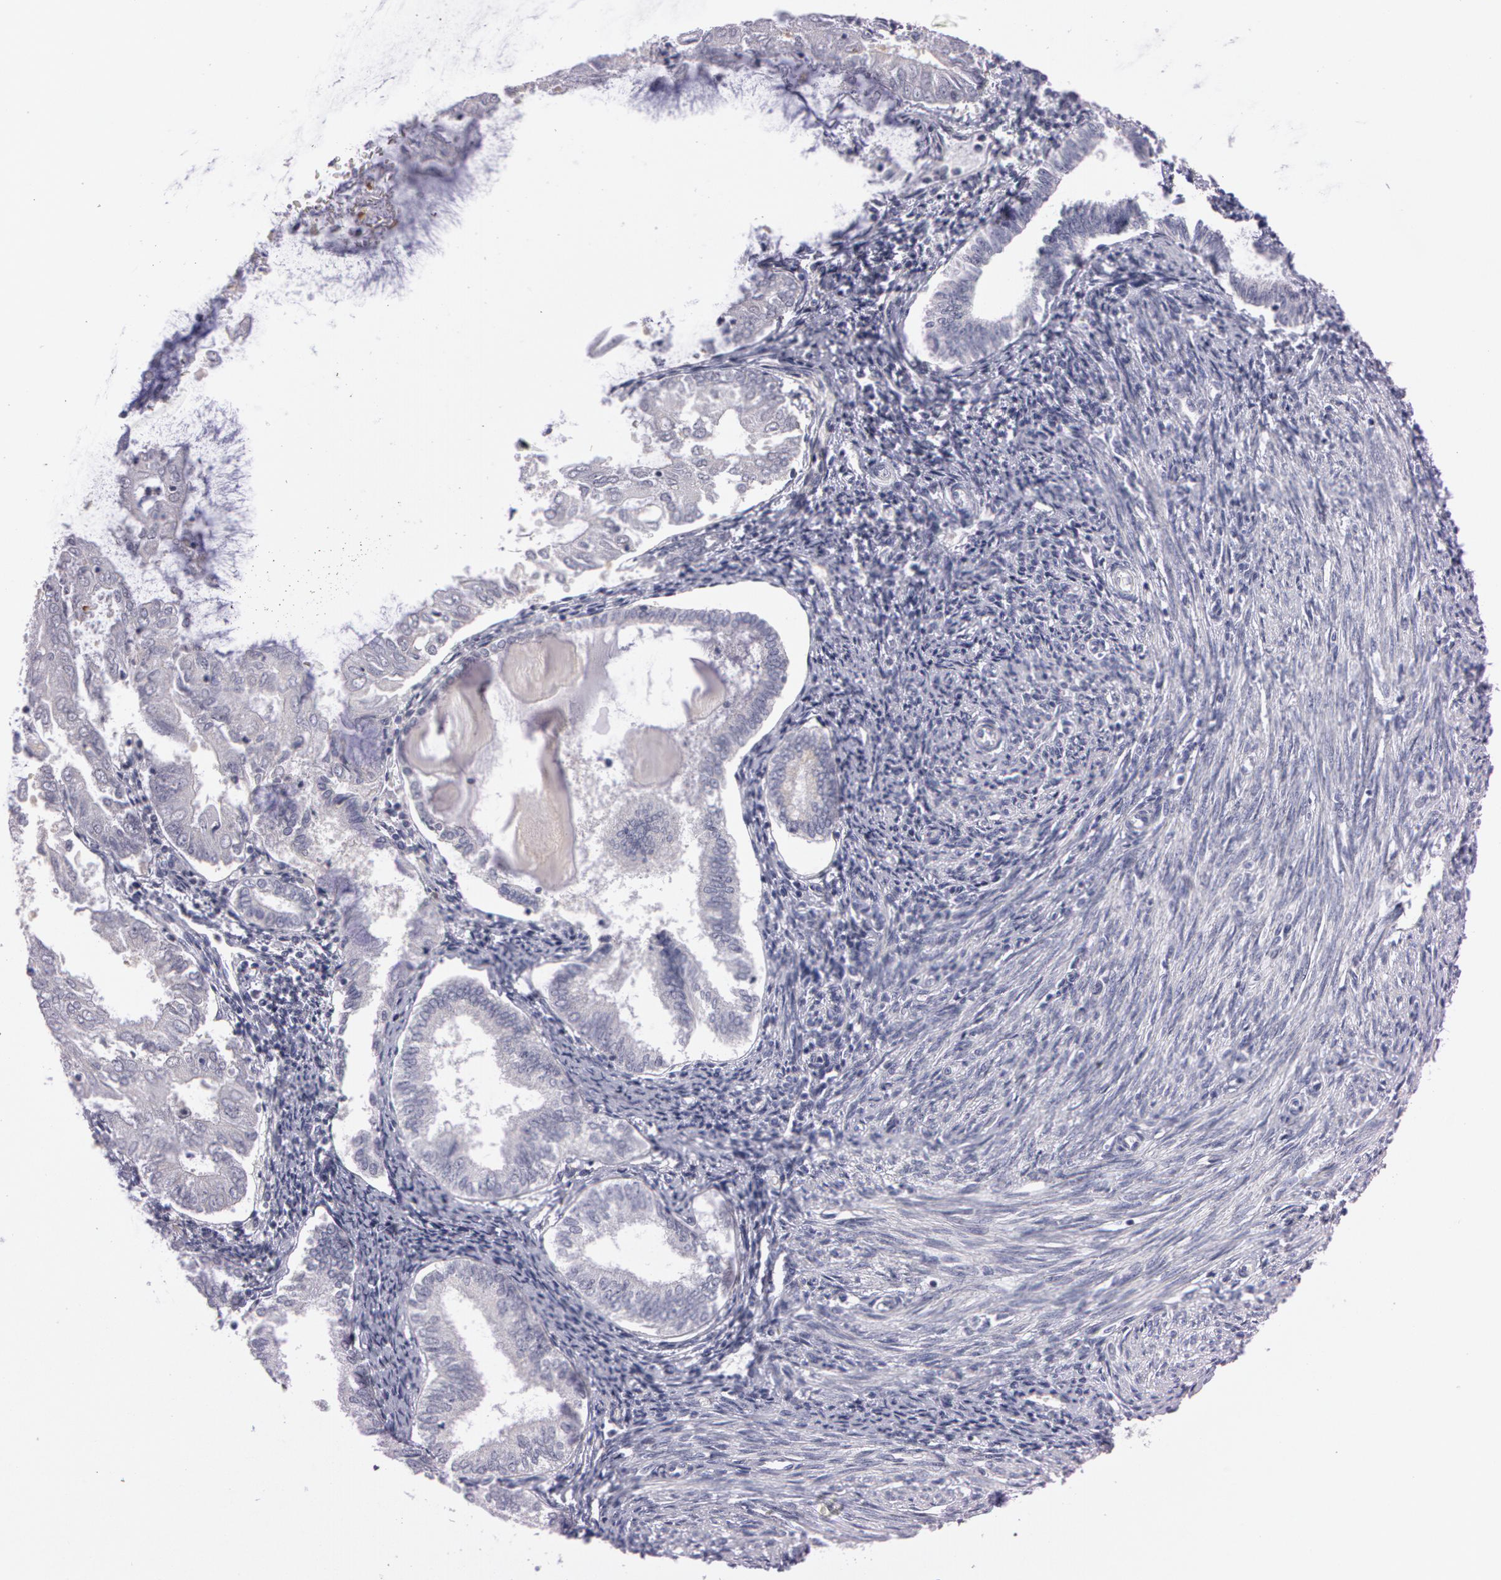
{"staining": {"intensity": "negative", "quantity": "none", "location": "none"}, "tissue": "endometrial cancer", "cell_type": "Tumor cells", "image_type": "cancer", "snomed": [{"axis": "morphology", "description": "Adenocarcinoma, NOS"}, {"axis": "topography", "description": "Endometrium"}], "caption": "Endometrial cancer stained for a protein using IHC displays no staining tumor cells.", "gene": "MXRA5", "patient": {"sex": "female", "age": 79}}